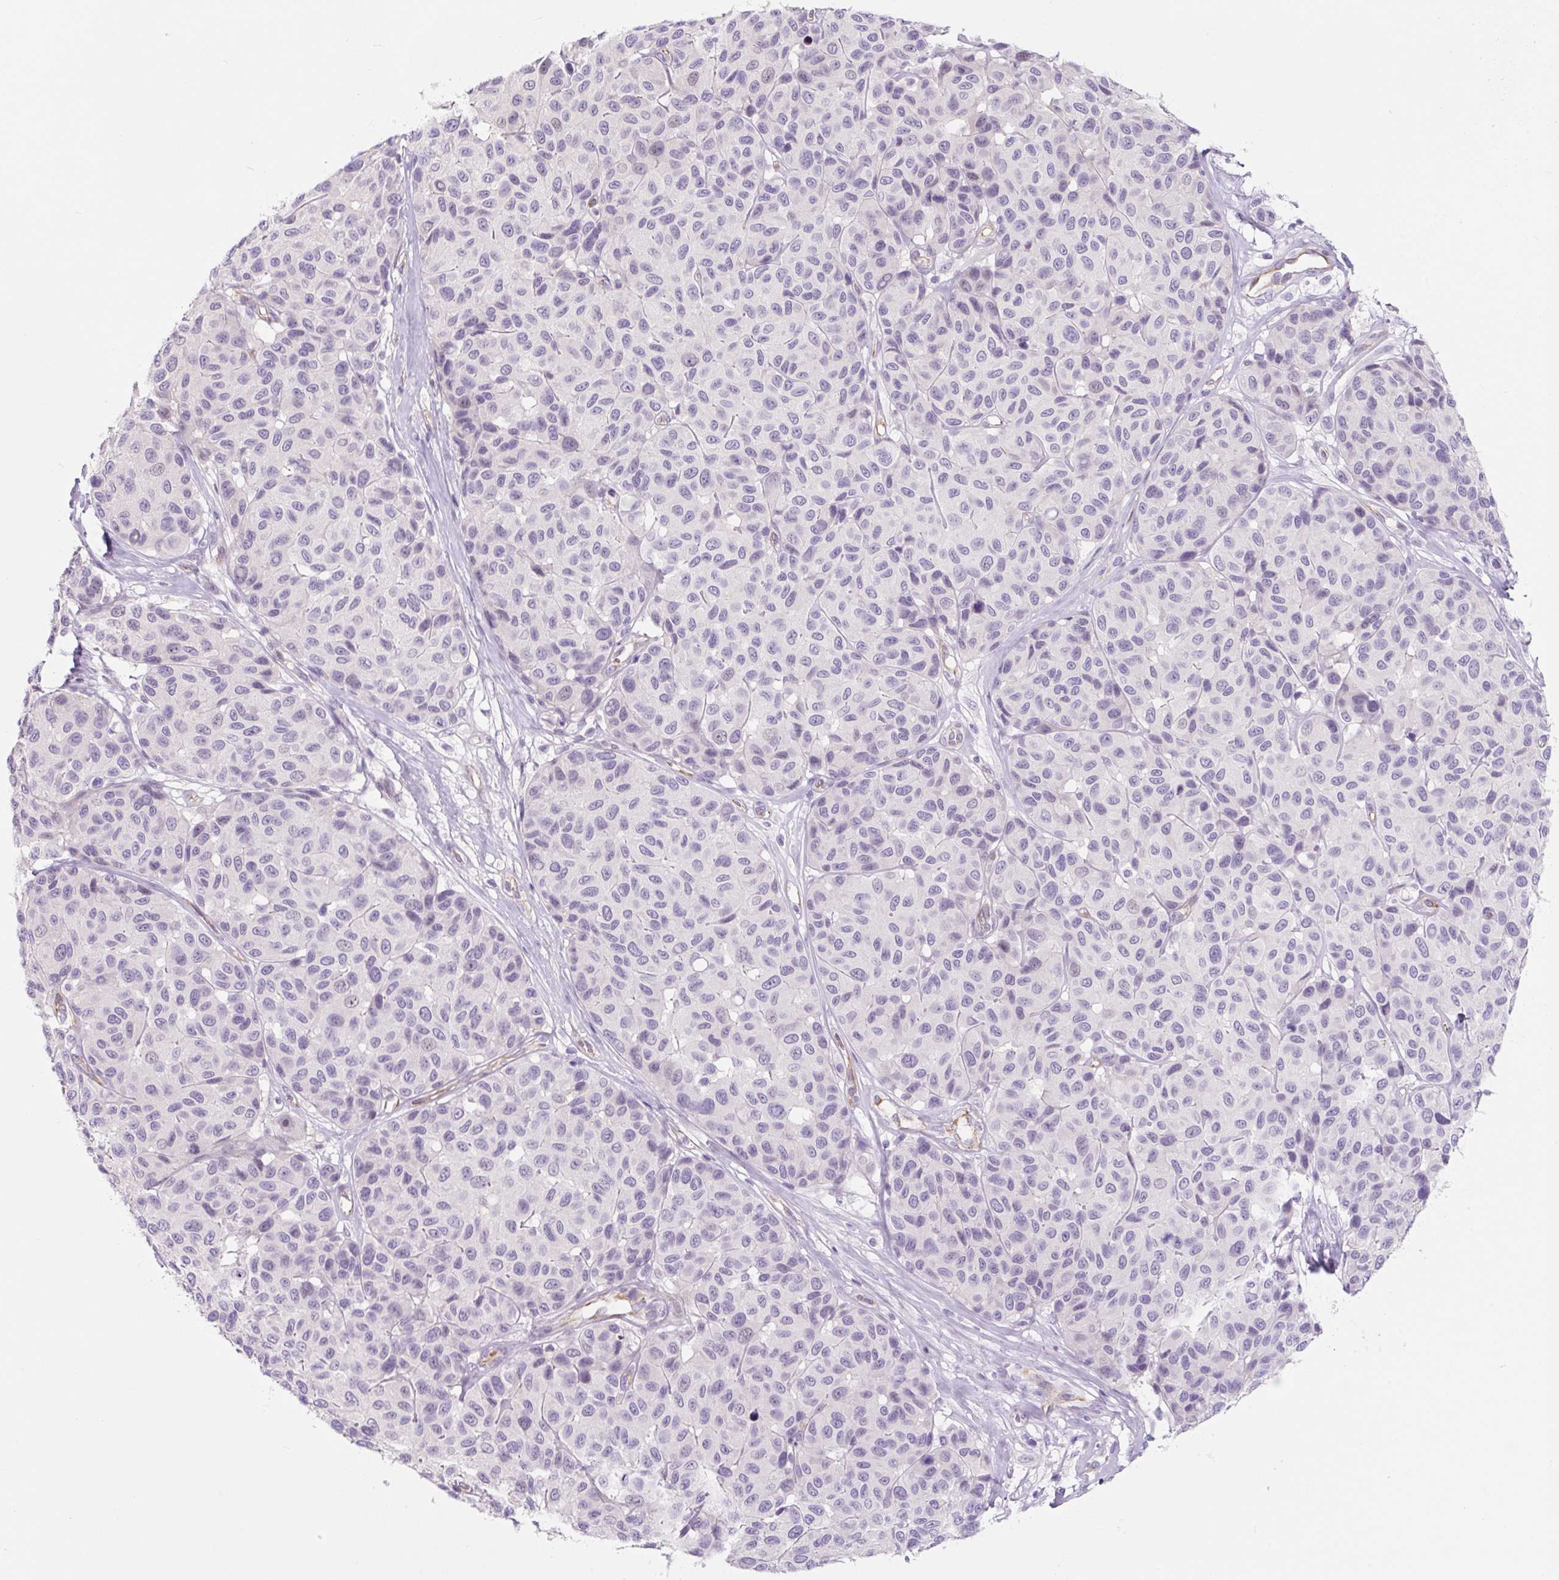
{"staining": {"intensity": "negative", "quantity": "none", "location": "none"}, "tissue": "melanoma", "cell_type": "Tumor cells", "image_type": "cancer", "snomed": [{"axis": "morphology", "description": "Malignant melanoma, NOS"}, {"axis": "topography", "description": "Skin"}], "caption": "The immunohistochemistry photomicrograph has no significant positivity in tumor cells of malignant melanoma tissue.", "gene": "CCL25", "patient": {"sex": "female", "age": 66}}